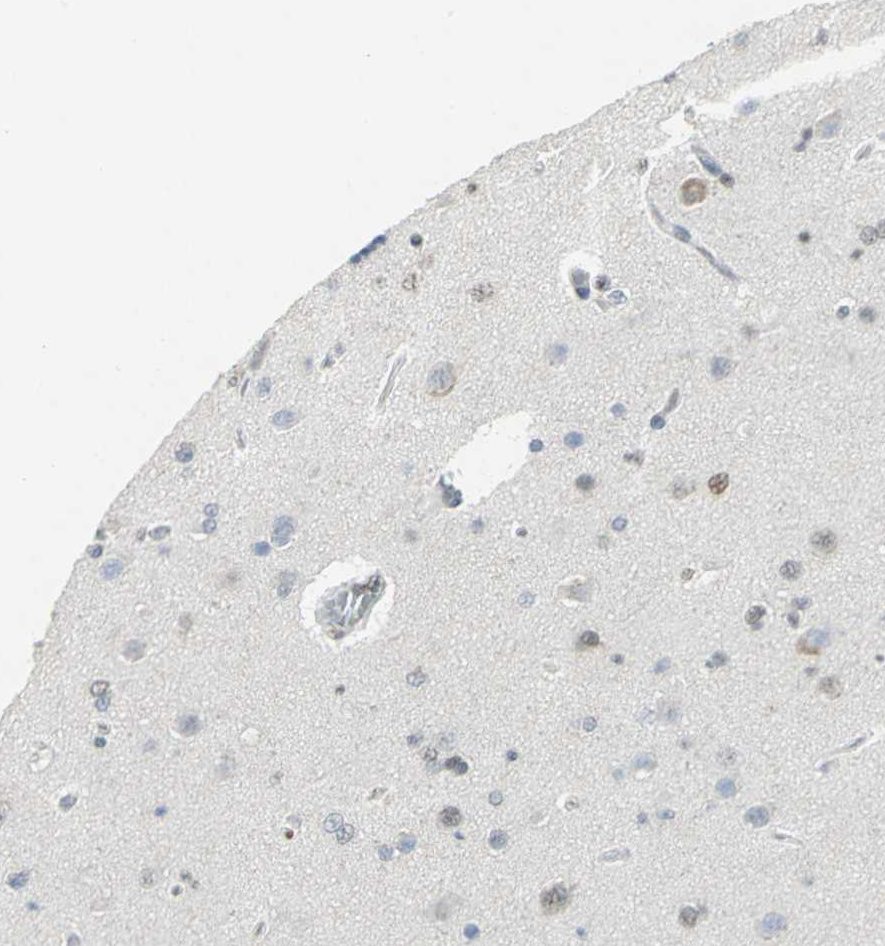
{"staining": {"intensity": "weak", "quantity": "<25%", "location": "nuclear"}, "tissue": "glioma", "cell_type": "Tumor cells", "image_type": "cancer", "snomed": [{"axis": "morphology", "description": "Glioma, malignant, High grade"}, {"axis": "topography", "description": "Brain"}], "caption": "Immunohistochemistry histopathology image of malignant high-grade glioma stained for a protein (brown), which shows no positivity in tumor cells.", "gene": "RPA1", "patient": {"sex": "male", "age": 33}}